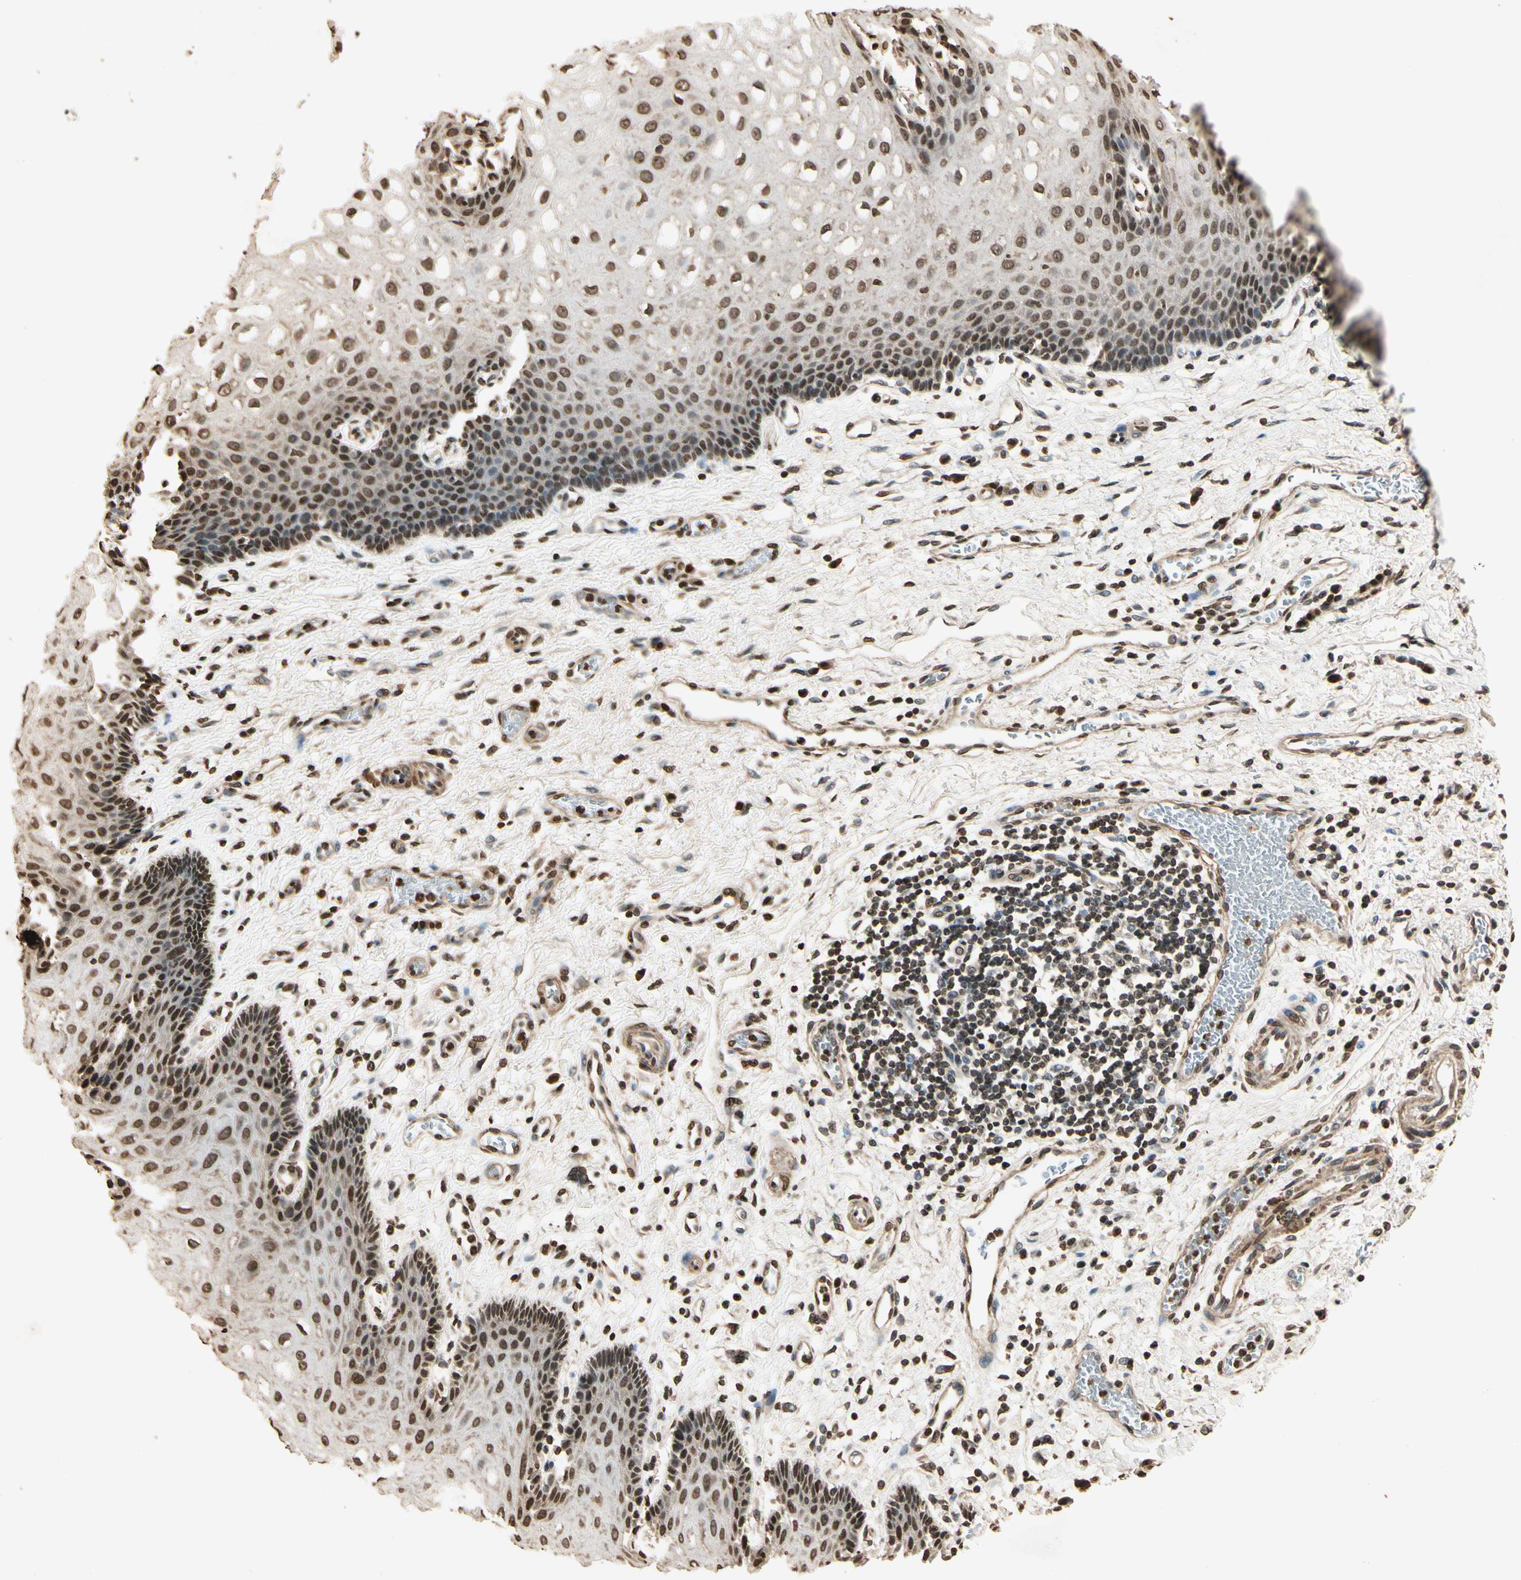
{"staining": {"intensity": "moderate", "quantity": "25%-75%", "location": "nuclear"}, "tissue": "esophagus", "cell_type": "Squamous epithelial cells", "image_type": "normal", "snomed": [{"axis": "morphology", "description": "Normal tissue, NOS"}, {"axis": "topography", "description": "Esophagus"}], "caption": "This histopathology image demonstrates benign esophagus stained with immunohistochemistry to label a protein in brown. The nuclear of squamous epithelial cells show moderate positivity for the protein. Nuclei are counter-stained blue.", "gene": "TOP1", "patient": {"sex": "male", "age": 54}}